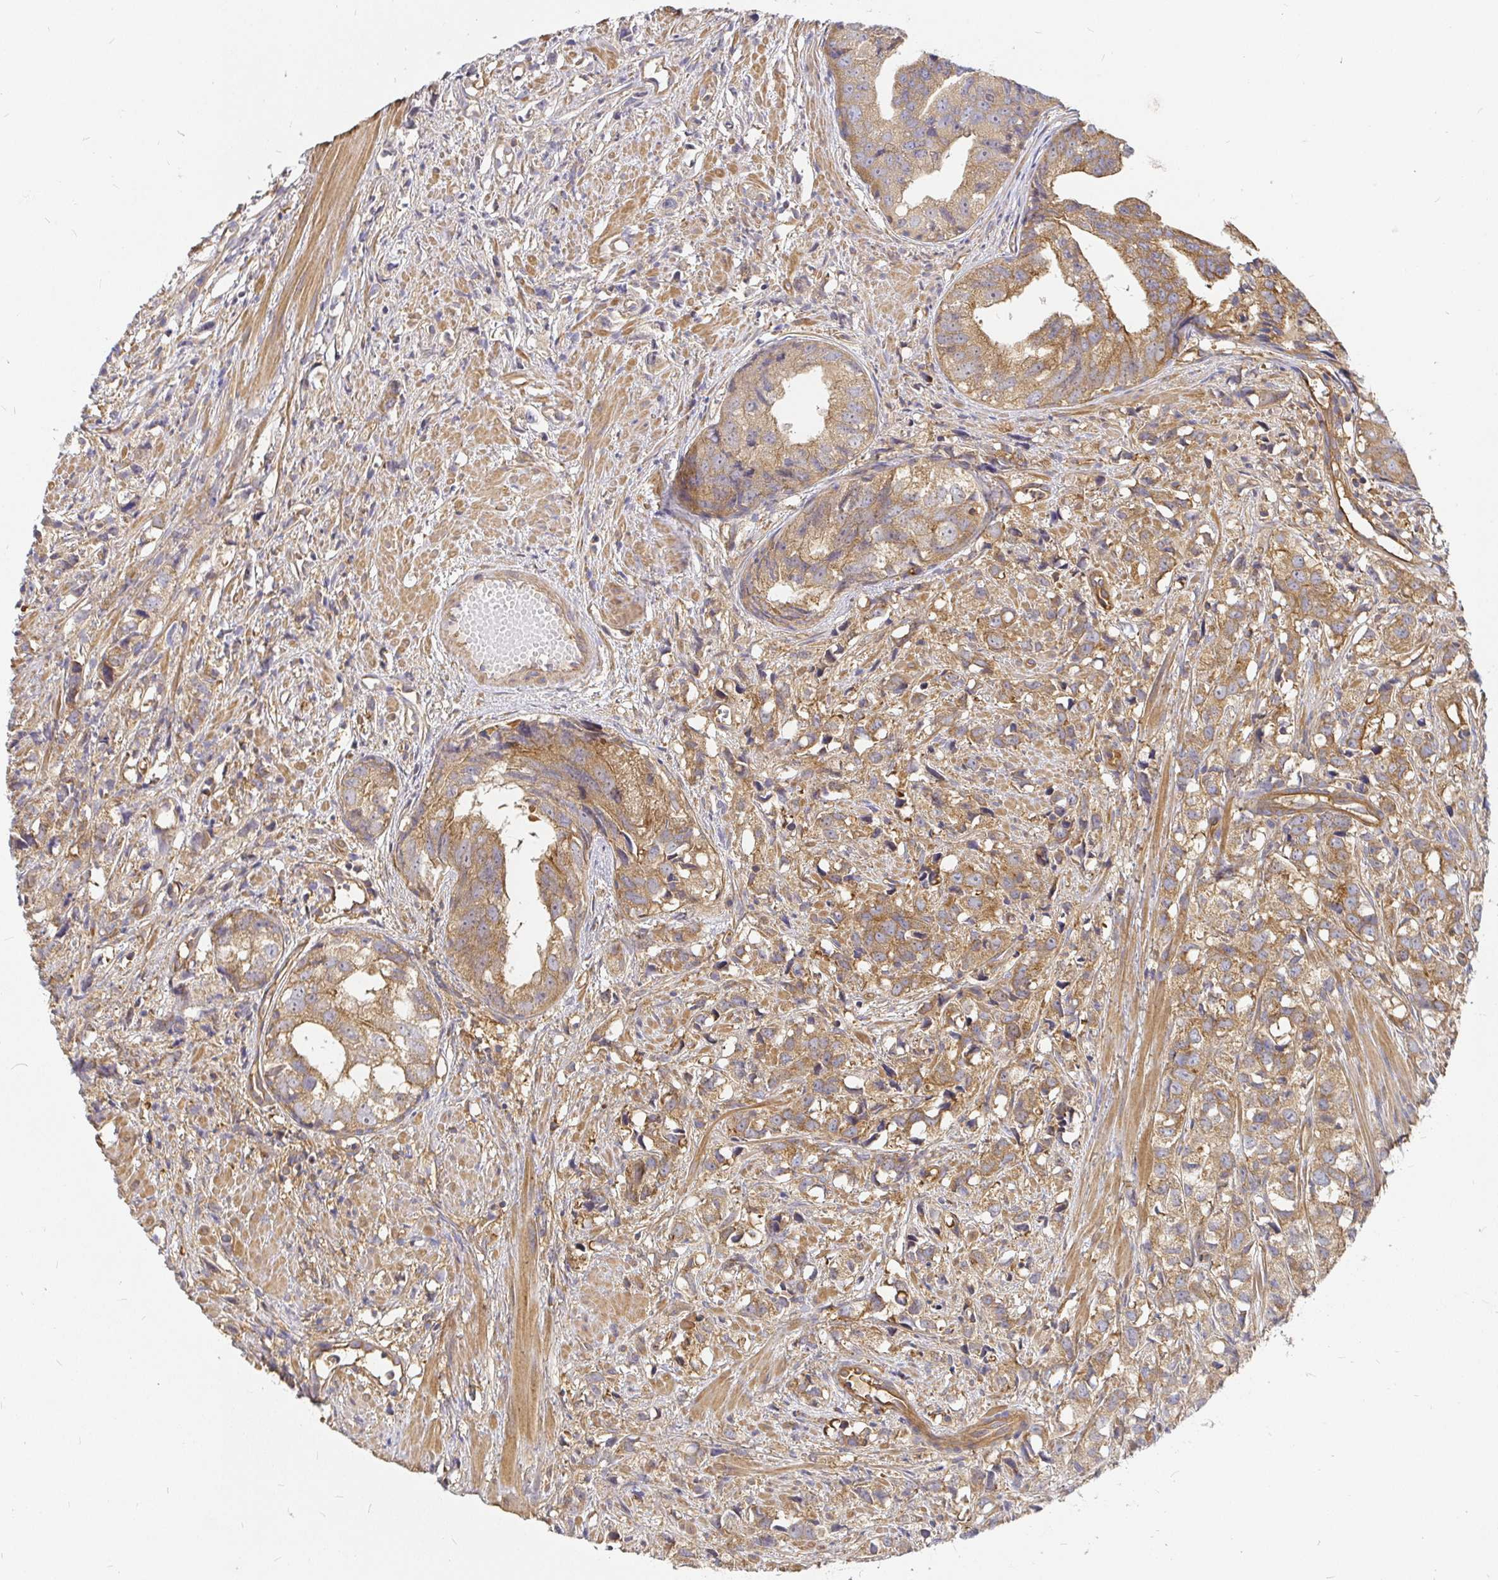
{"staining": {"intensity": "moderate", "quantity": ">75%", "location": "cytoplasmic/membranous"}, "tissue": "prostate cancer", "cell_type": "Tumor cells", "image_type": "cancer", "snomed": [{"axis": "morphology", "description": "Adenocarcinoma, High grade"}, {"axis": "topography", "description": "Prostate"}], "caption": "Approximately >75% of tumor cells in prostate cancer exhibit moderate cytoplasmic/membranous protein staining as visualized by brown immunohistochemical staining.", "gene": "KIF5B", "patient": {"sex": "male", "age": 58}}